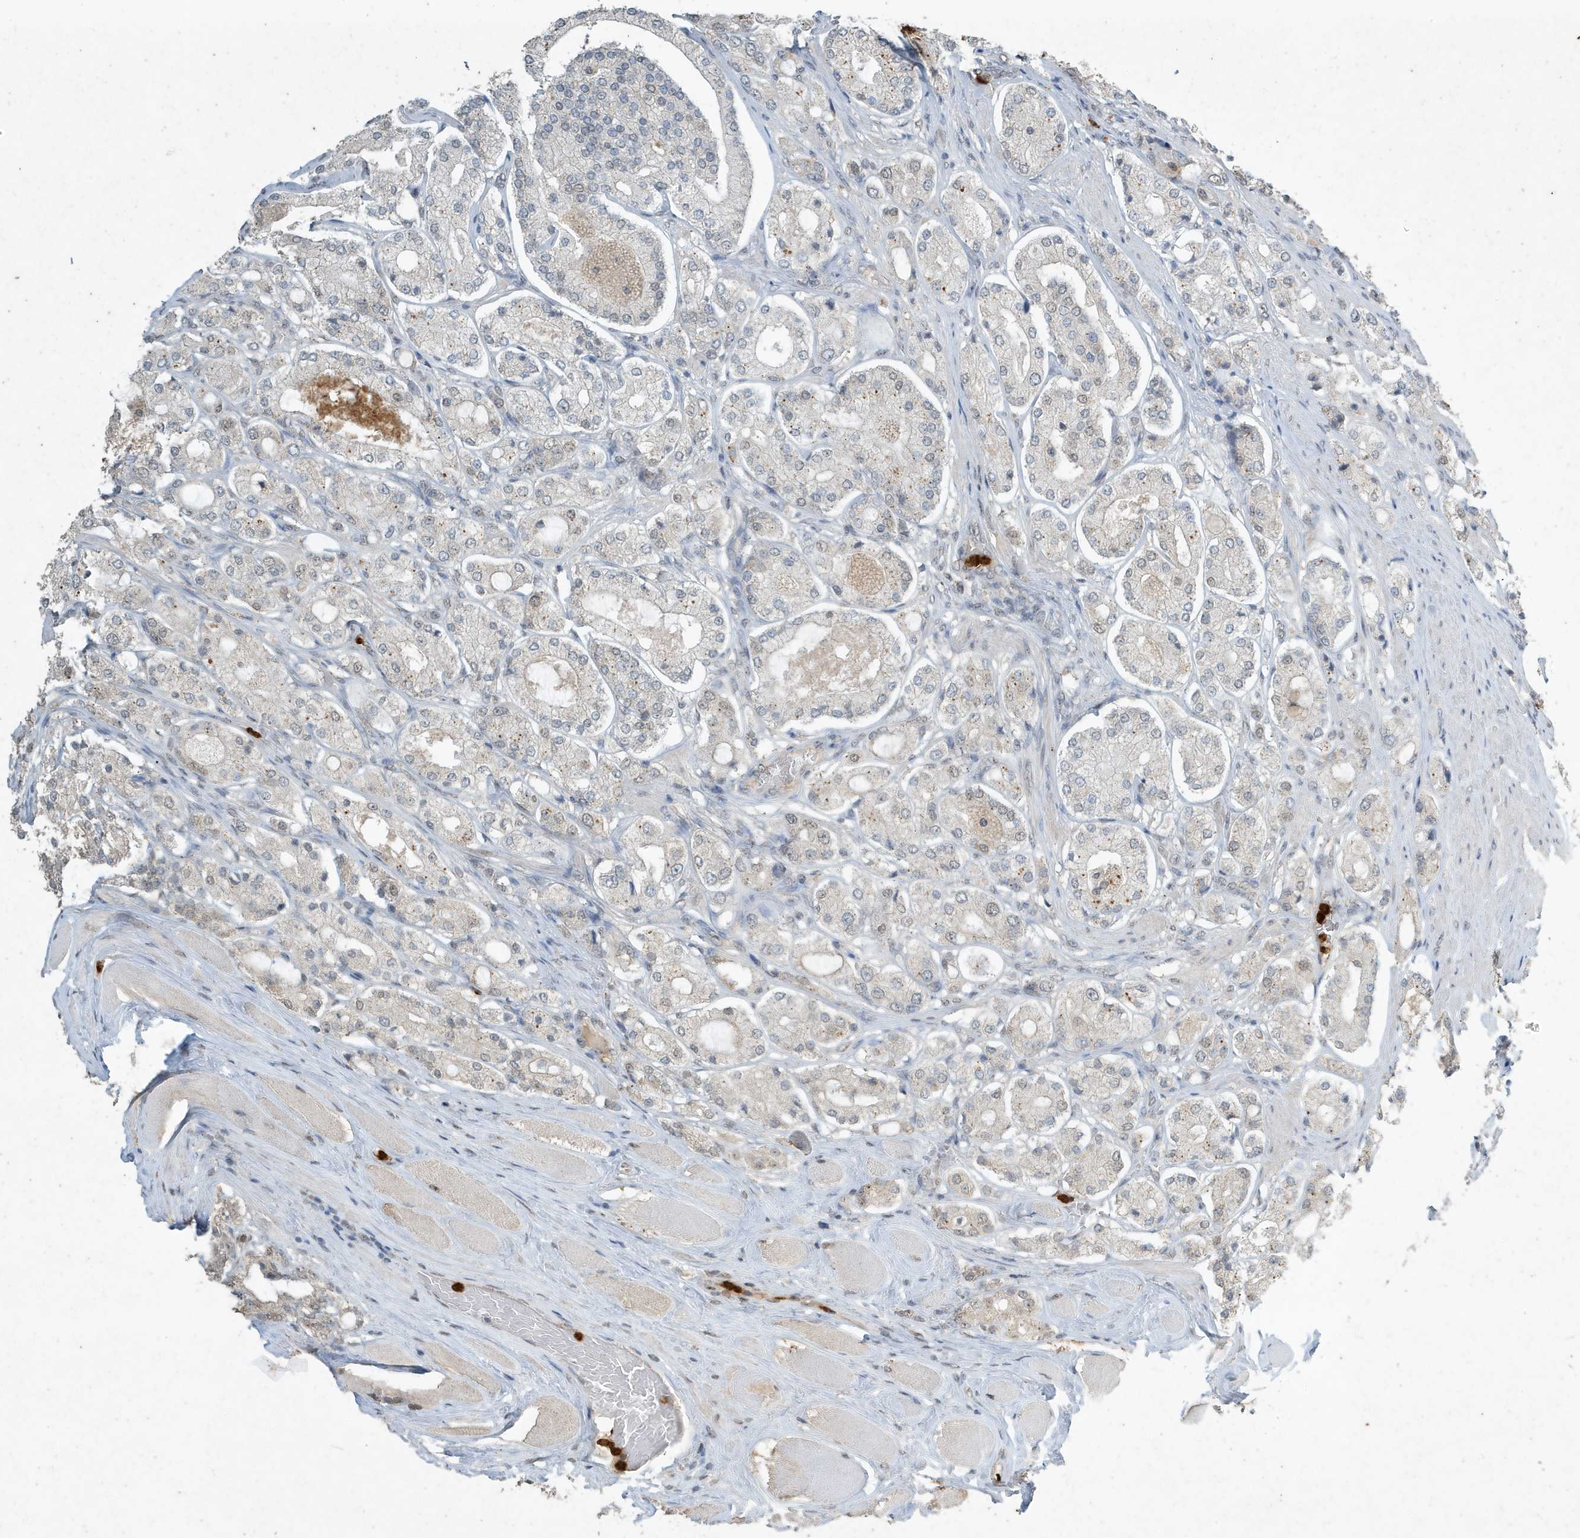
{"staining": {"intensity": "negative", "quantity": "none", "location": "none"}, "tissue": "prostate cancer", "cell_type": "Tumor cells", "image_type": "cancer", "snomed": [{"axis": "morphology", "description": "Adenocarcinoma, High grade"}, {"axis": "topography", "description": "Prostate"}], "caption": "Immunohistochemical staining of prostate cancer displays no significant expression in tumor cells.", "gene": "DEFA1", "patient": {"sex": "male", "age": 65}}